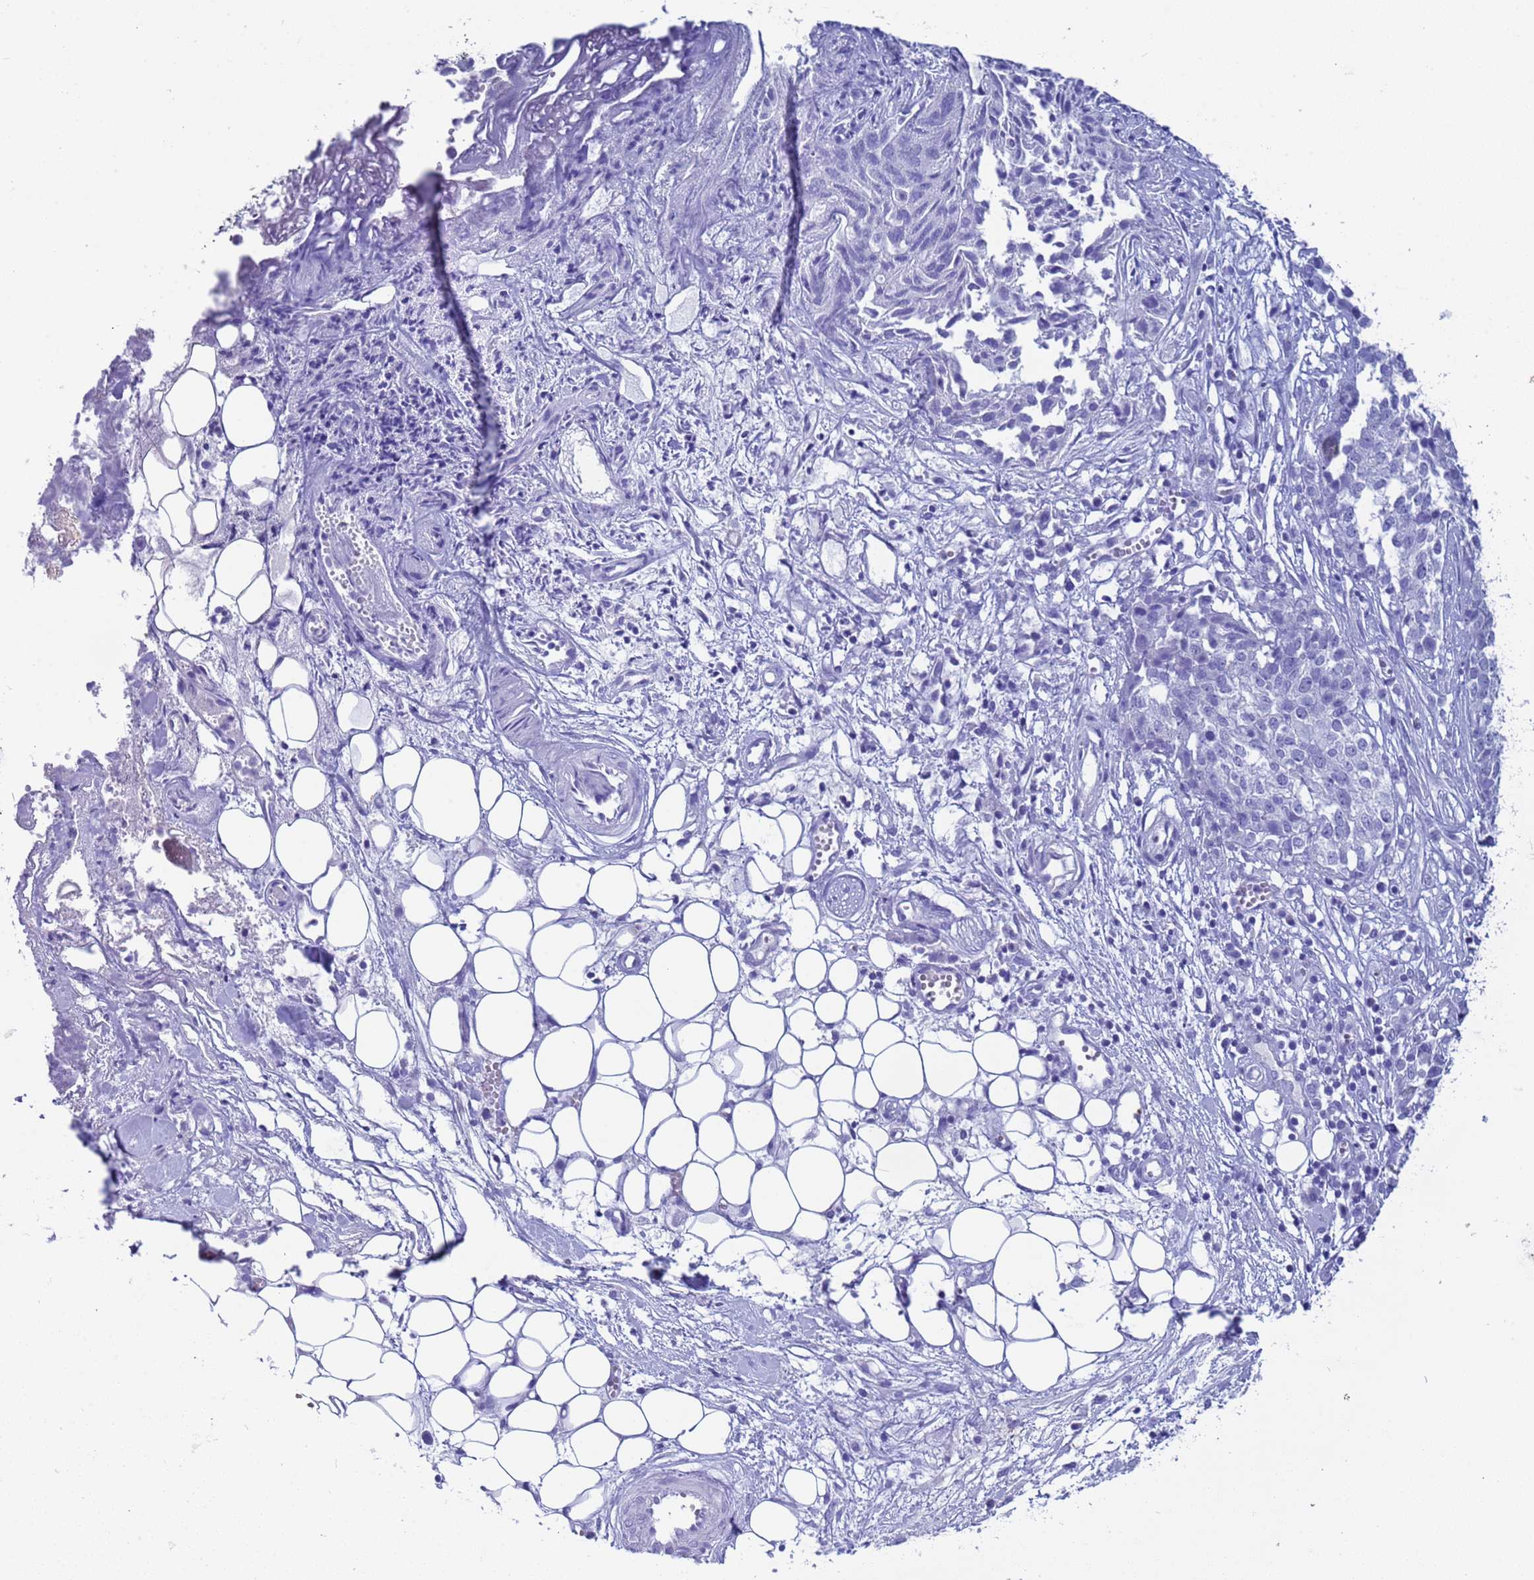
{"staining": {"intensity": "negative", "quantity": "none", "location": "none"}, "tissue": "ovarian cancer", "cell_type": "Tumor cells", "image_type": "cancer", "snomed": [{"axis": "morphology", "description": "Cystadenocarcinoma, serous, NOS"}, {"axis": "topography", "description": "Soft tissue"}, {"axis": "topography", "description": "Ovary"}], "caption": "Tumor cells are negative for brown protein staining in ovarian cancer (serous cystadenocarcinoma). The staining is performed using DAB (3,3'-diaminobenzidine) brown chromogen with nuclei counter-stained in using hematoxylin.", "gene": "CKM", "patient": {"sex": "female", "age": 57}}